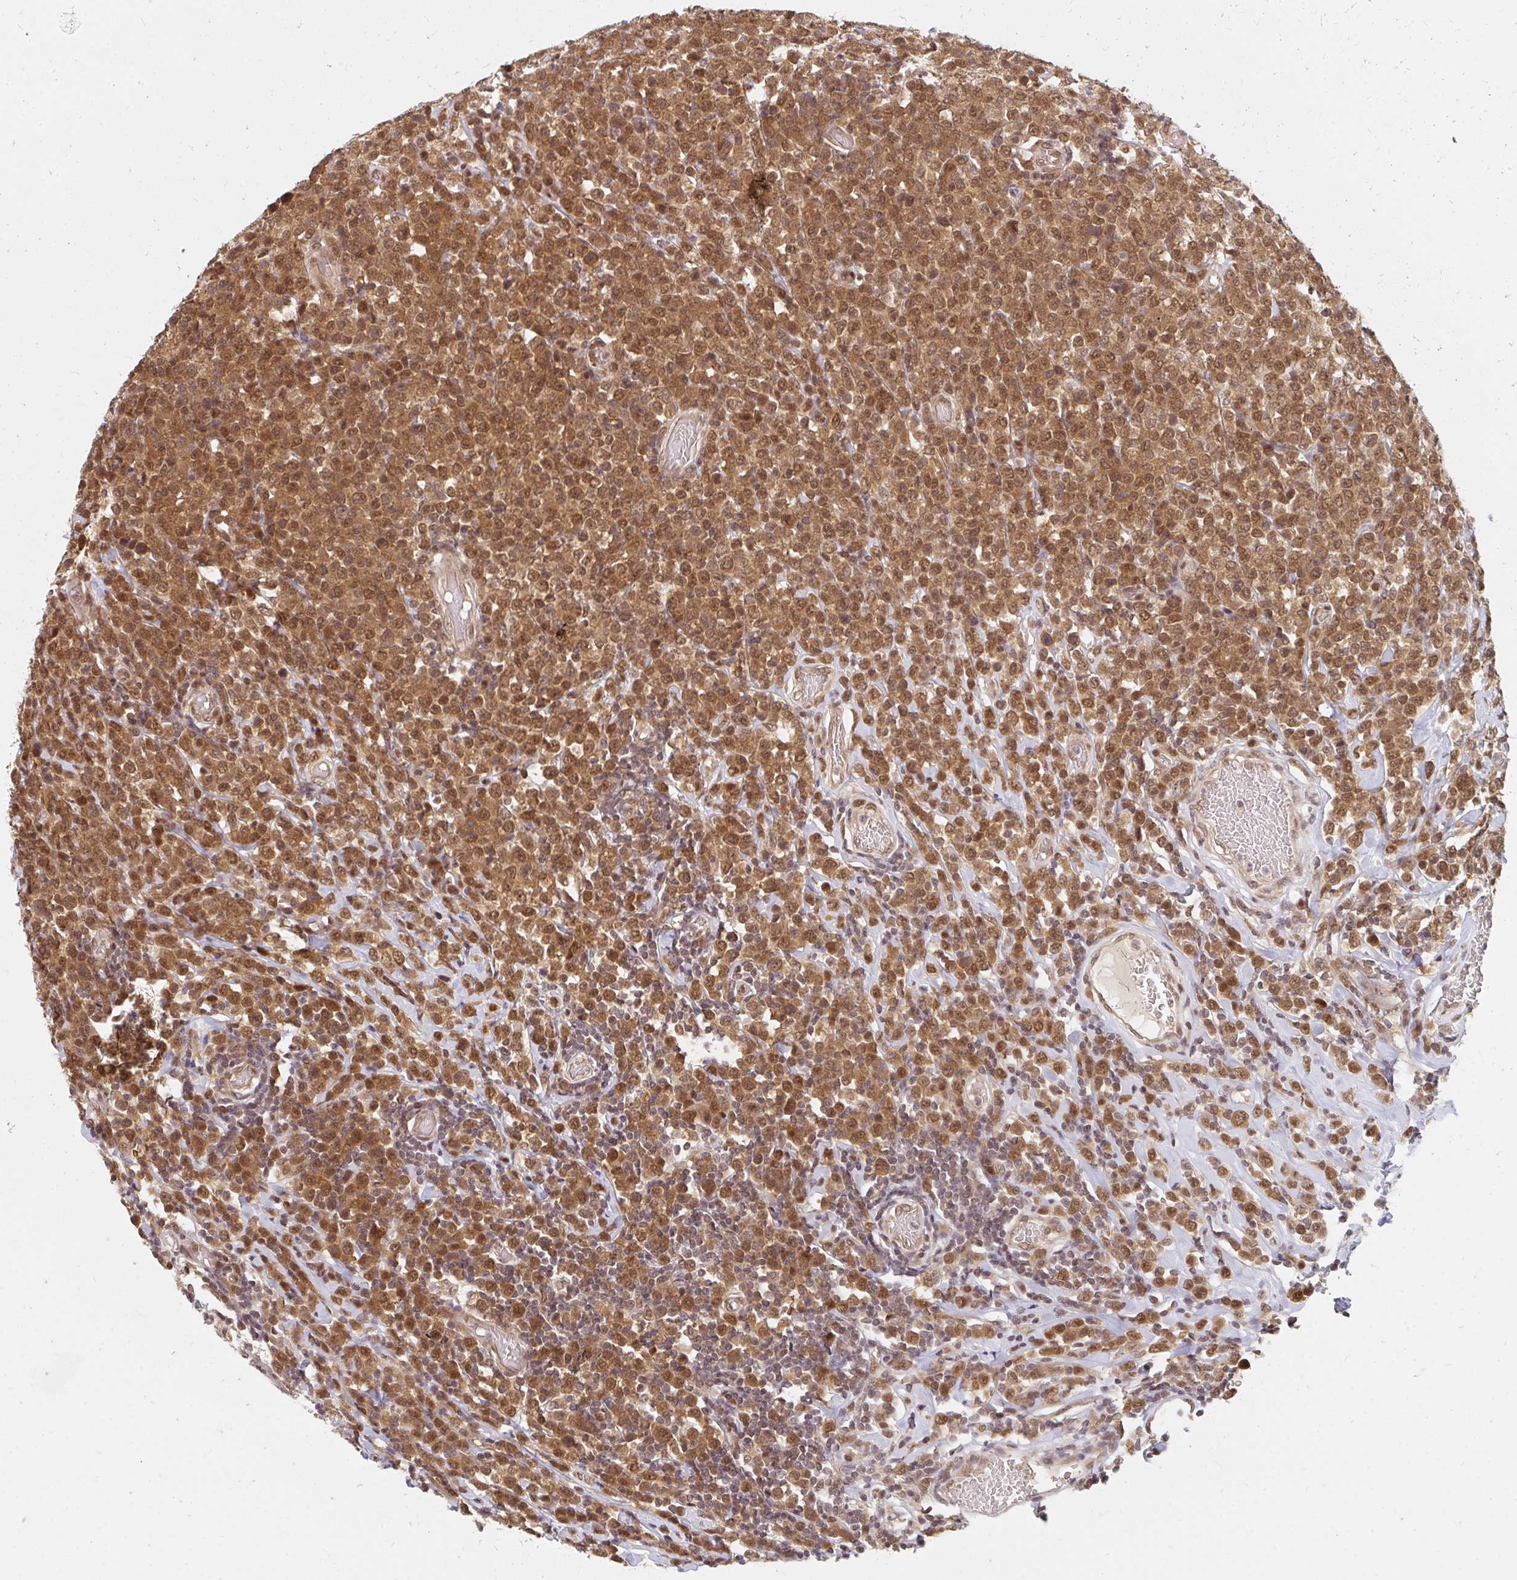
{"staining": {"intensity": "moderate", "quantity": ">75%", "location": "cytoplasmic/membranous,nuclear"}, "tissue": "lymphoma", "cell_type": "Tumor cells", "image_type": "cancer", "snomed": [{"axis": "morphology", "description": "Malignant lymphoma, non-Hodgkin's type, High grade"}, {"axis": "topography", "description": "Soft tissue"}], "caption": "A brown stain shows moderate cytoplasmic/membranous and nuclear positivity of a protein in lymphoma tumor cells. (Brightfield microscopy of DAB IHC at high magnification).", "gene": "GTF3C6", "patient": {"sex": "female", "age": 56}}